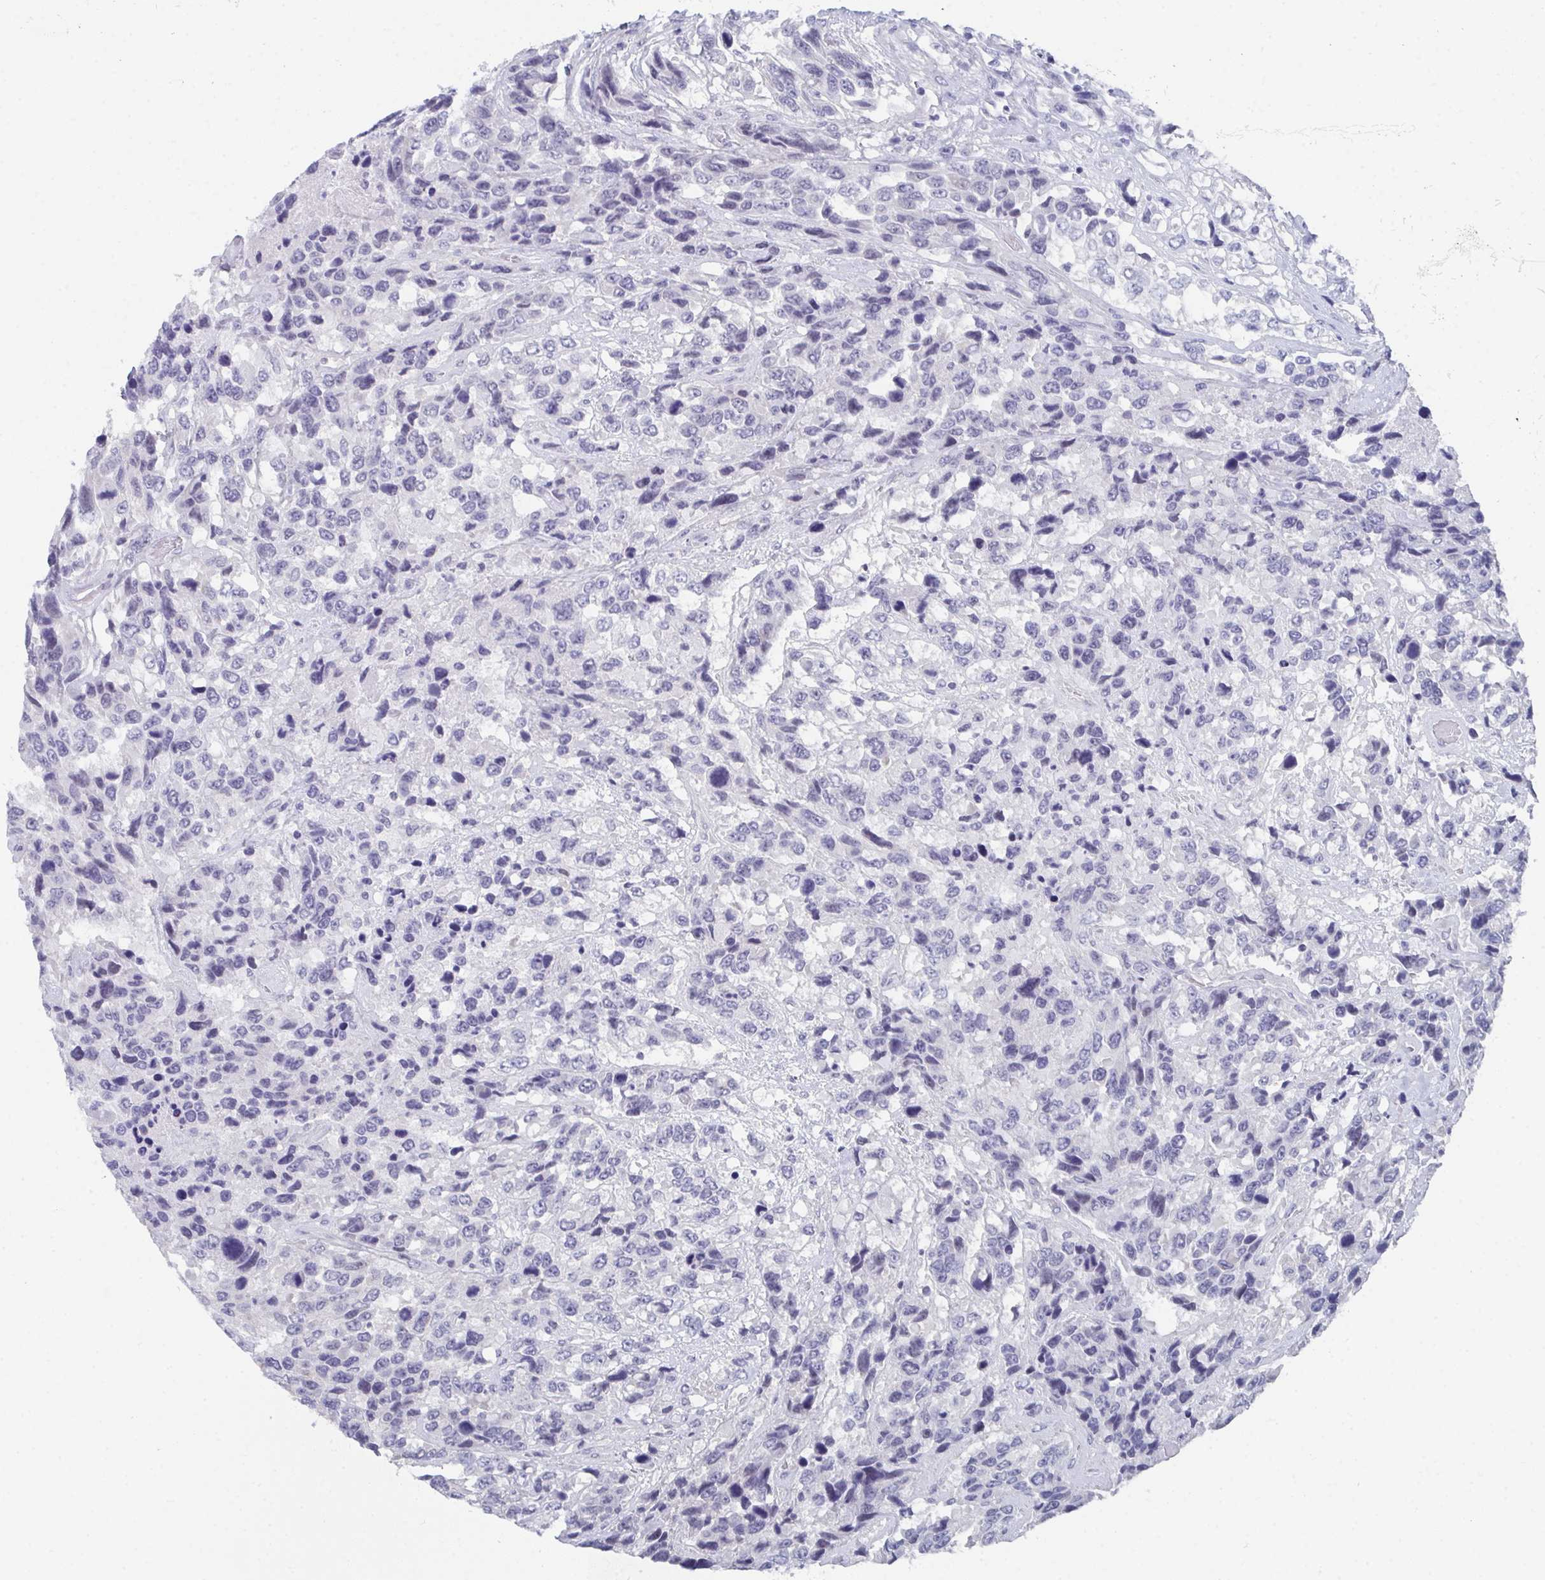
{"staining": {"intensity": "negative", "quantity": "none", "location": "none"}, "tissue": "urothelial cancer", "cell_type": "Tumor cells", "image_type": "cancer", "snomed": [{"axis": "morphology", "description": "Urothelial carcinoma, High grade"}, {"axis": "topography", "description": "Urinary bladder"}], "caption": "An image of urothelial carcinoma (high-grade) stained for a protein demonstrates no brown staining in tumor cells. (DAB (3,3'-diaminobenzidine) immunohistochemistry, high magnification).", "gene": "DYDC2", "patient": {"sex": "female", "age": 70}}